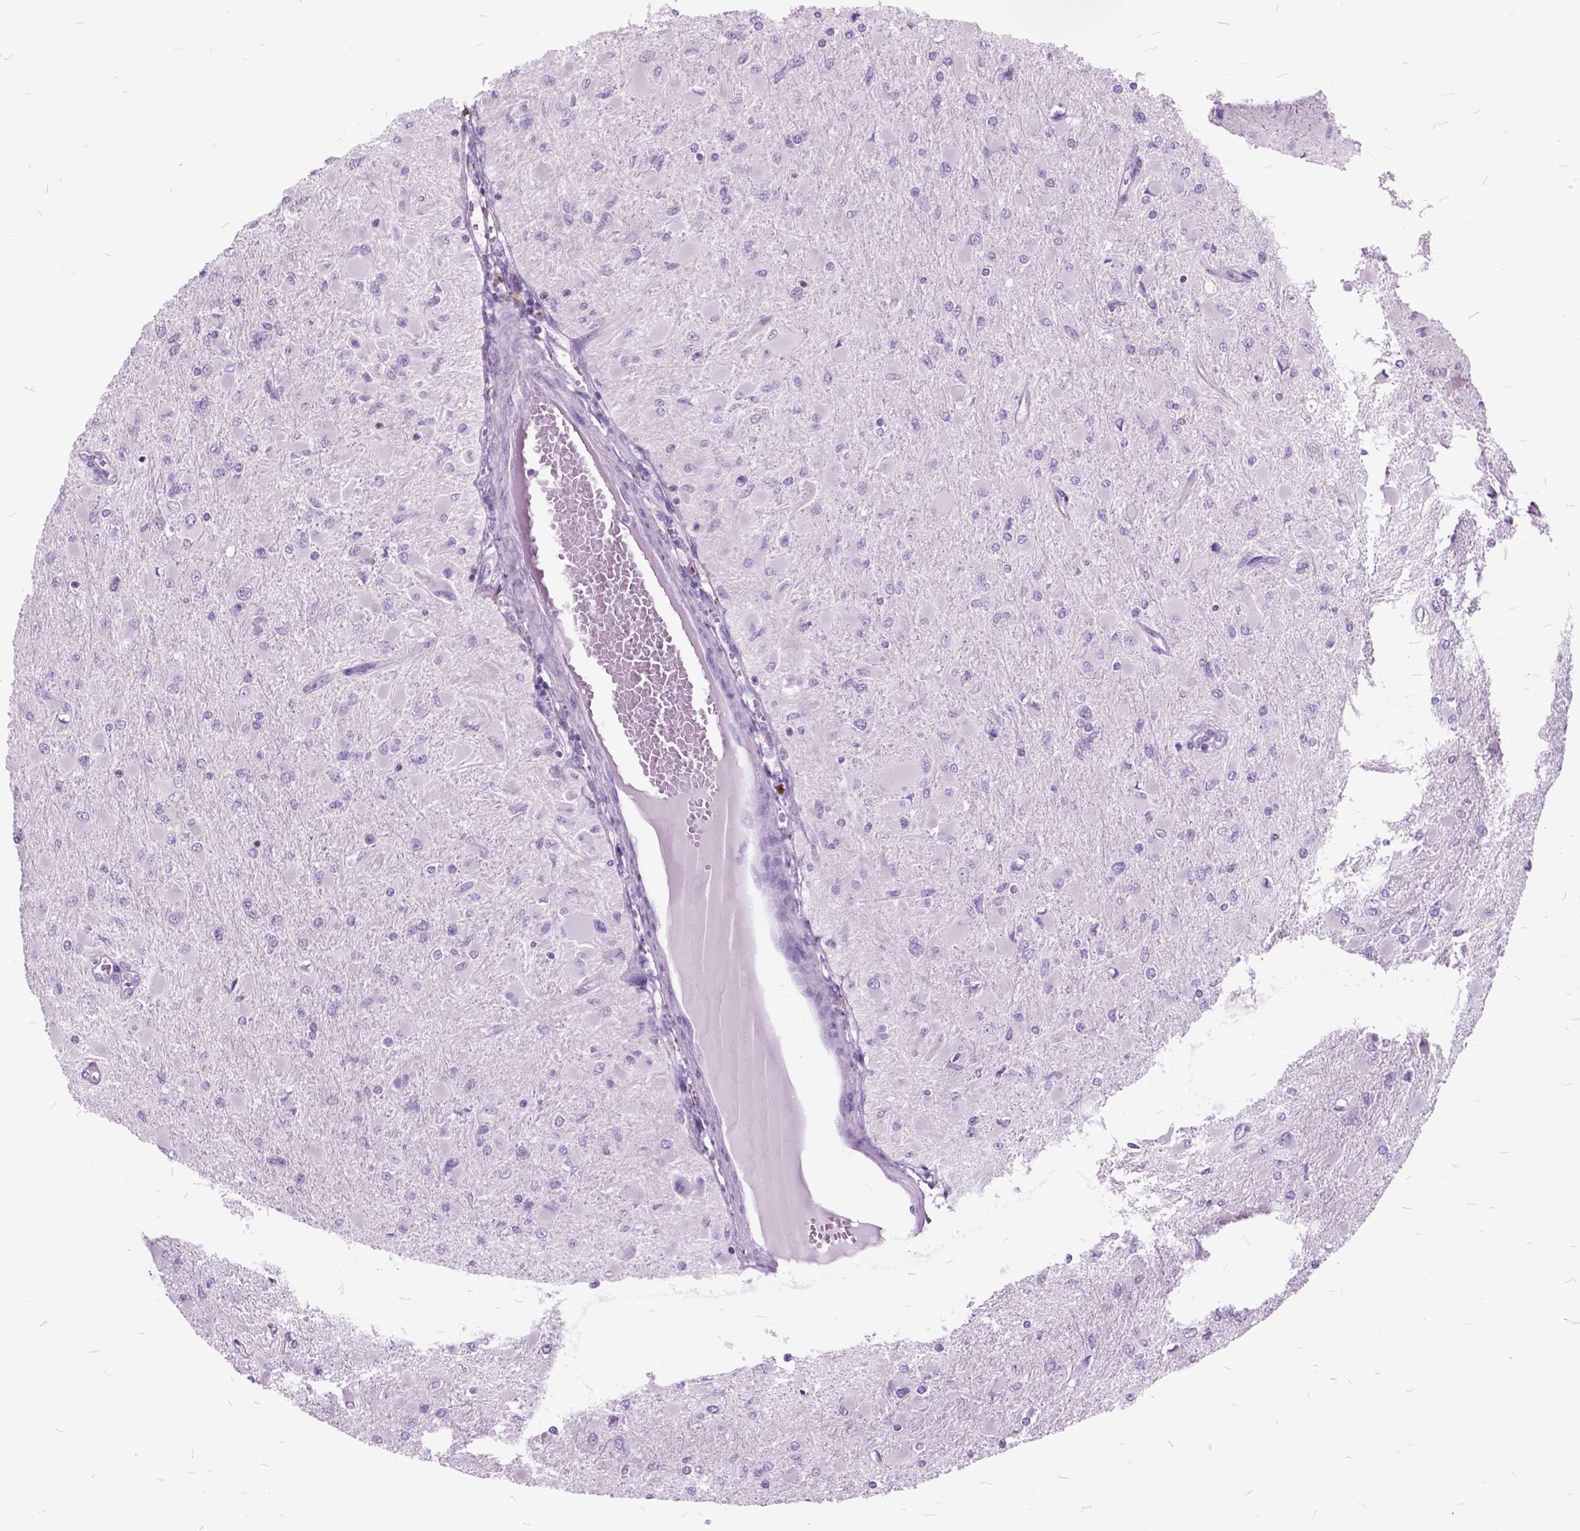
{"staining": {"intensity": "negative", "quantity": "none", "location": "none"}, "tissue": "glioma", "cell_type": "Tumor cells", "image_type": "cancer", "snomed": [{"axis": "morphology", "description": "Glioma, malignant, High grade"}, {"axis": "topography", "description": "Cerebral cortex"}], "caption": "Immunohistochemistry micrograph of neoplastic tissue: malignant glioma (high-grade) stained with DAB (3,3'-diaminobenzidine) displays no significant protein positivity in tumor cells.", "gene": "SP140", "patient": {"sex": "female", "age": 36}}